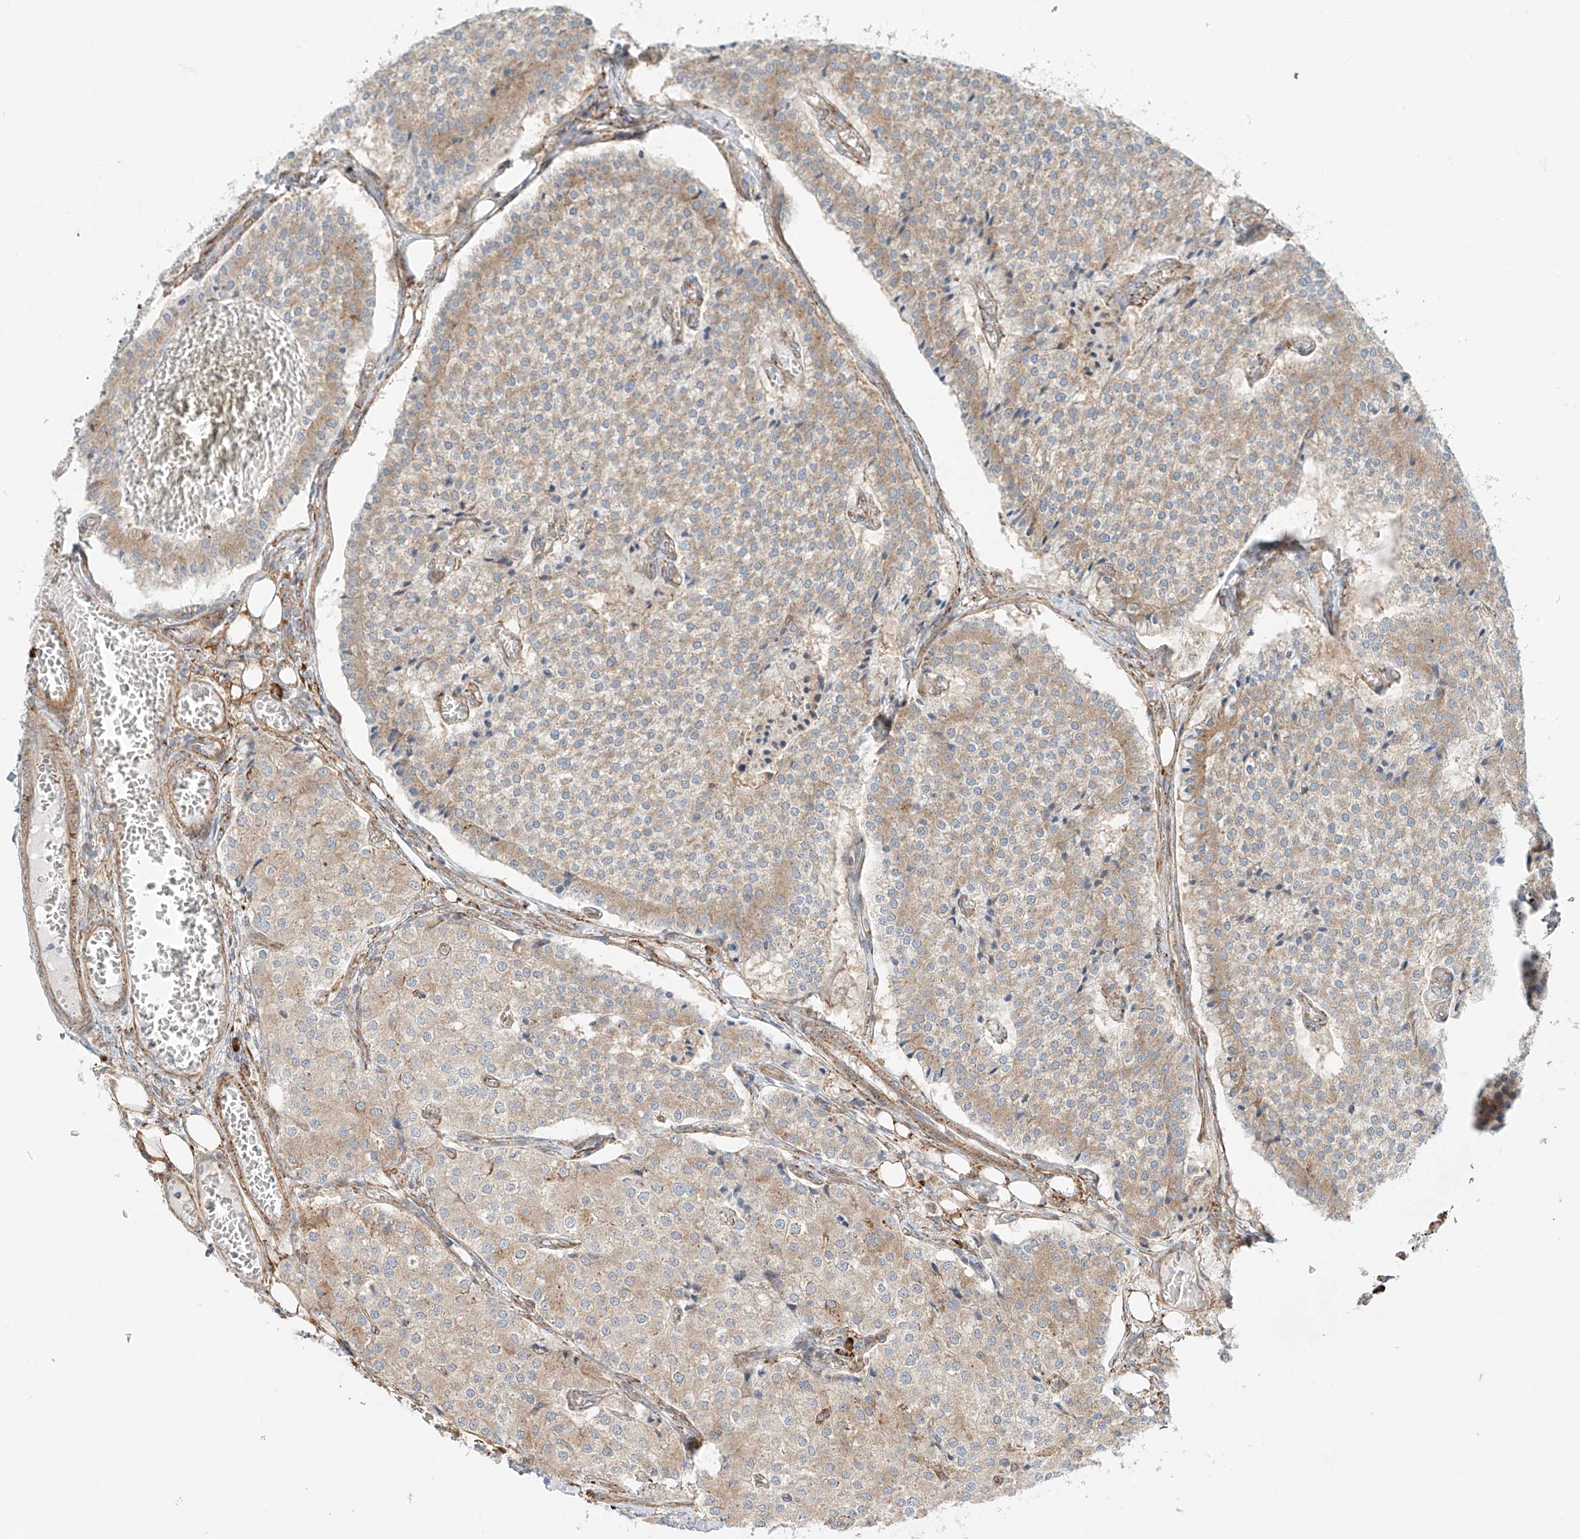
{"staining": {"intensity": "weak", "quantity": ">75%", "location": "cytoplasmic/membranous"}, "tissue": "carcinoid", "cell_type": "Tumor cells", "image_type": "cancer", "snomed": [{"axis": "morphology", "description": "Carcinoid, malignant, NOS"}, {"axis": "topography", "description": "Colon"}], "caption": "Human carcinoid (malignant) stained for a protein (brown) displays weak cytoplasmic/membranous positive staining in about >75% of tumor cells.", "gene": "EIPR1", "patient": {"sex": "female", "age": 52}}